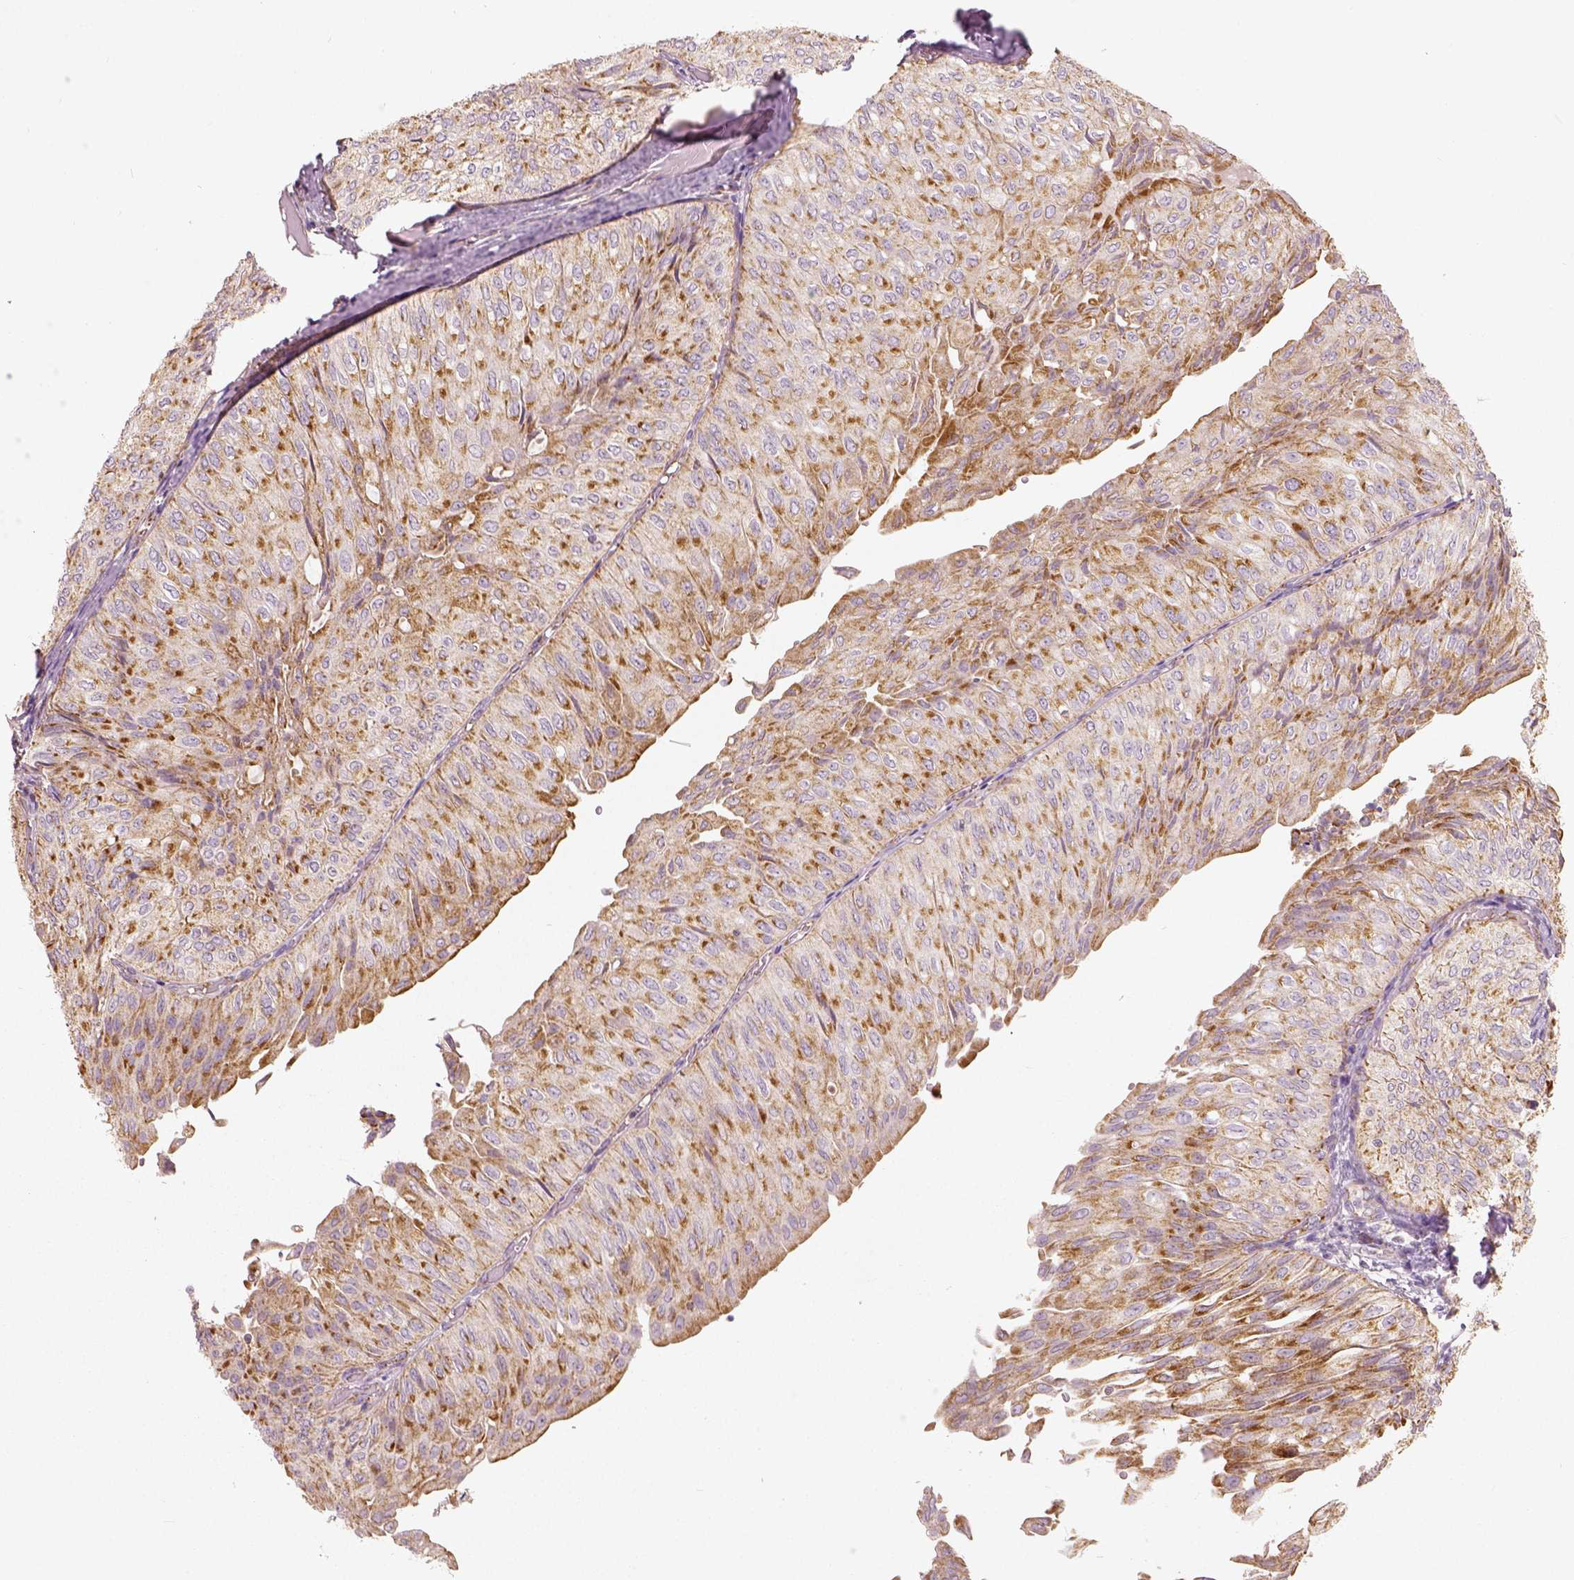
{"staining": {"intensity": "moderate", "quantity": ">75%", "location": "cytoplasmic/membranous"}, "tissue": "urothelial cancer", "cell_type": "Tumor cells", "image_type": "cancer", "snomed": [{"axis": "morphology", "description": "Urothelial carcinoma, NOS"}, {"axis": "topography", "description": "Urinary bladder"}], "caption": "Human urothelial cancer stained with a brown dye reveals moderate cytoplasmic/membranous positive expression in about >75% of tumor cells.", "gene": "PGAM5", "patient": {"sex": "male", "age": 62}}